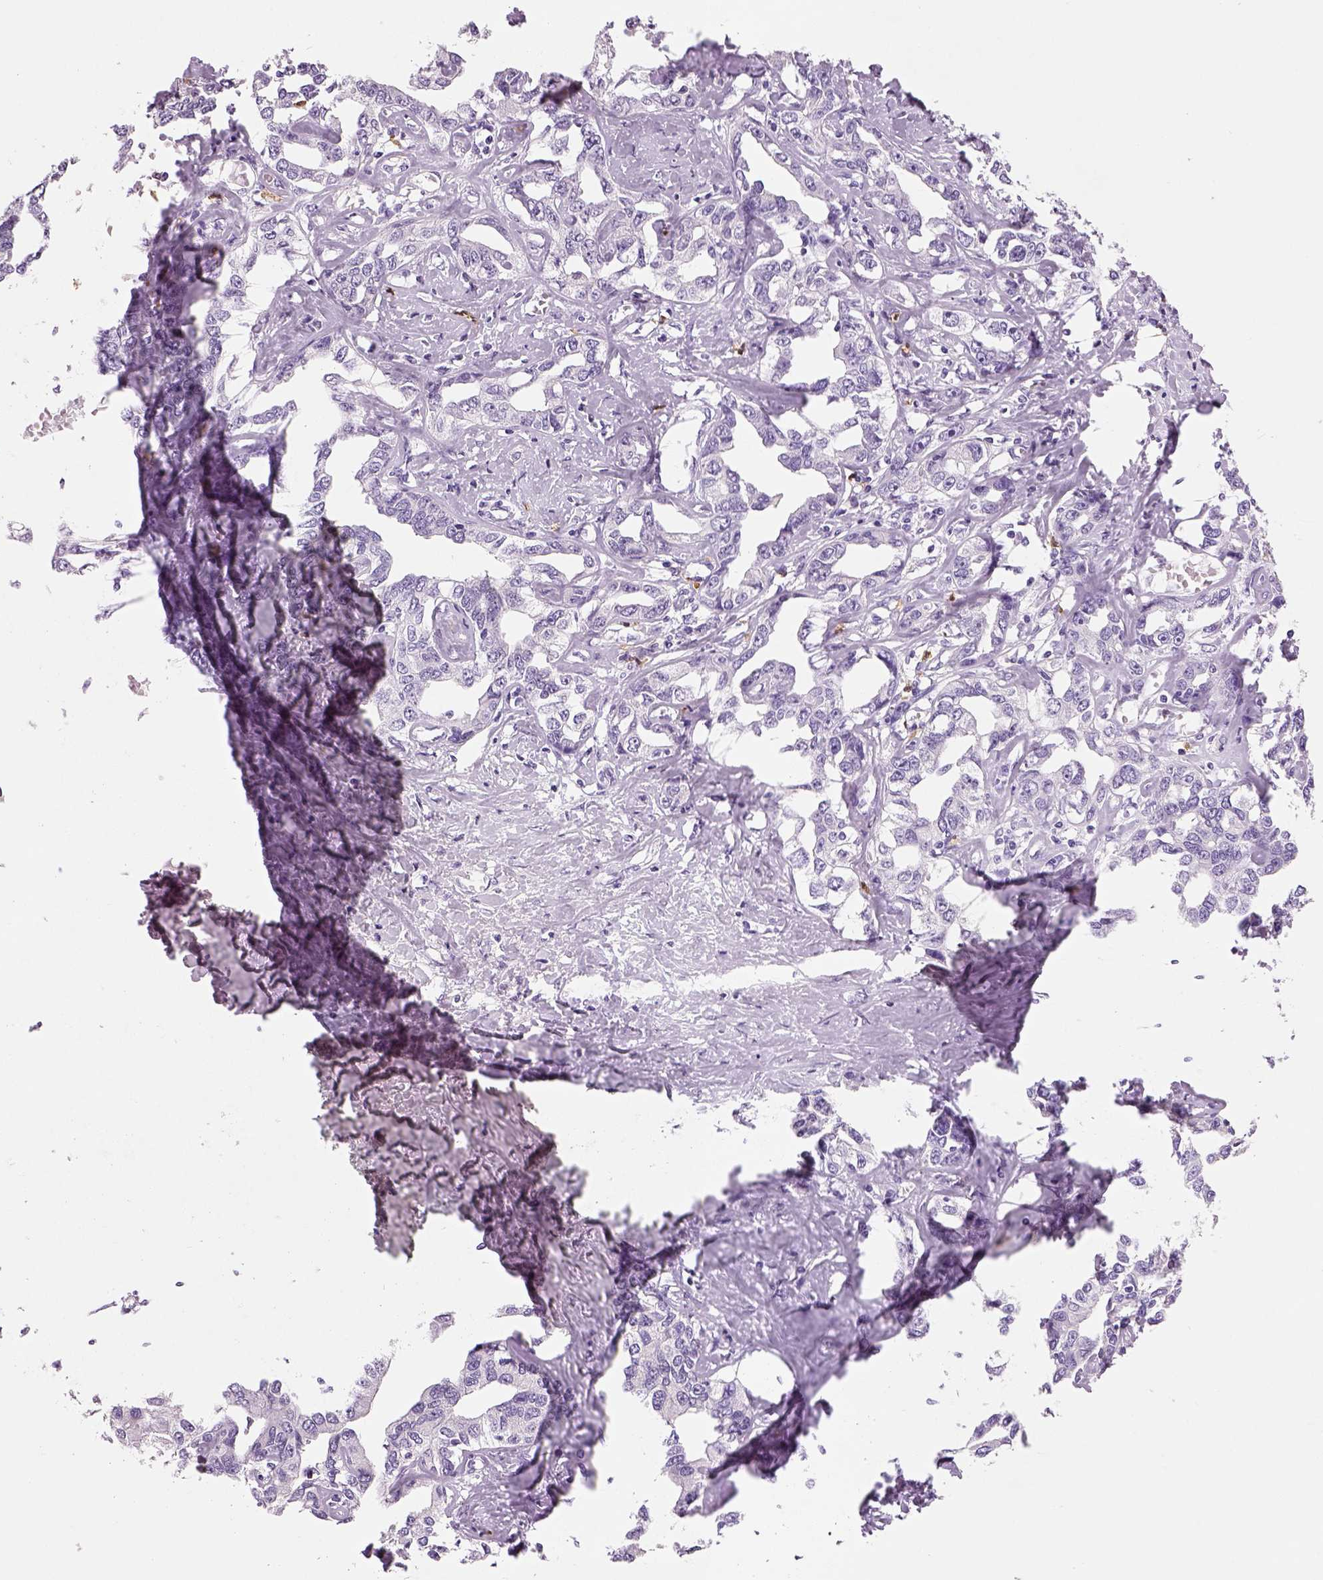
{"staining": {"intensity": "negative", "quantity": "none", "location": "none"}, "tissue": "liver cancer", "cell_type": "Tumor cells", "image_type": "cancer", "snomed": [{"axis": "morphology", "description": "Cholangiocarcinoma"}, {"axis": "topography", "description": "Liver"}], "caption": "IHC image of human liver cancer (cholangiocarcinoma) stained for a protein (brown), which displays no expression in tumor cells.", "gene": "NECAB2", "patient": {"sex": "male", "age": 59}}